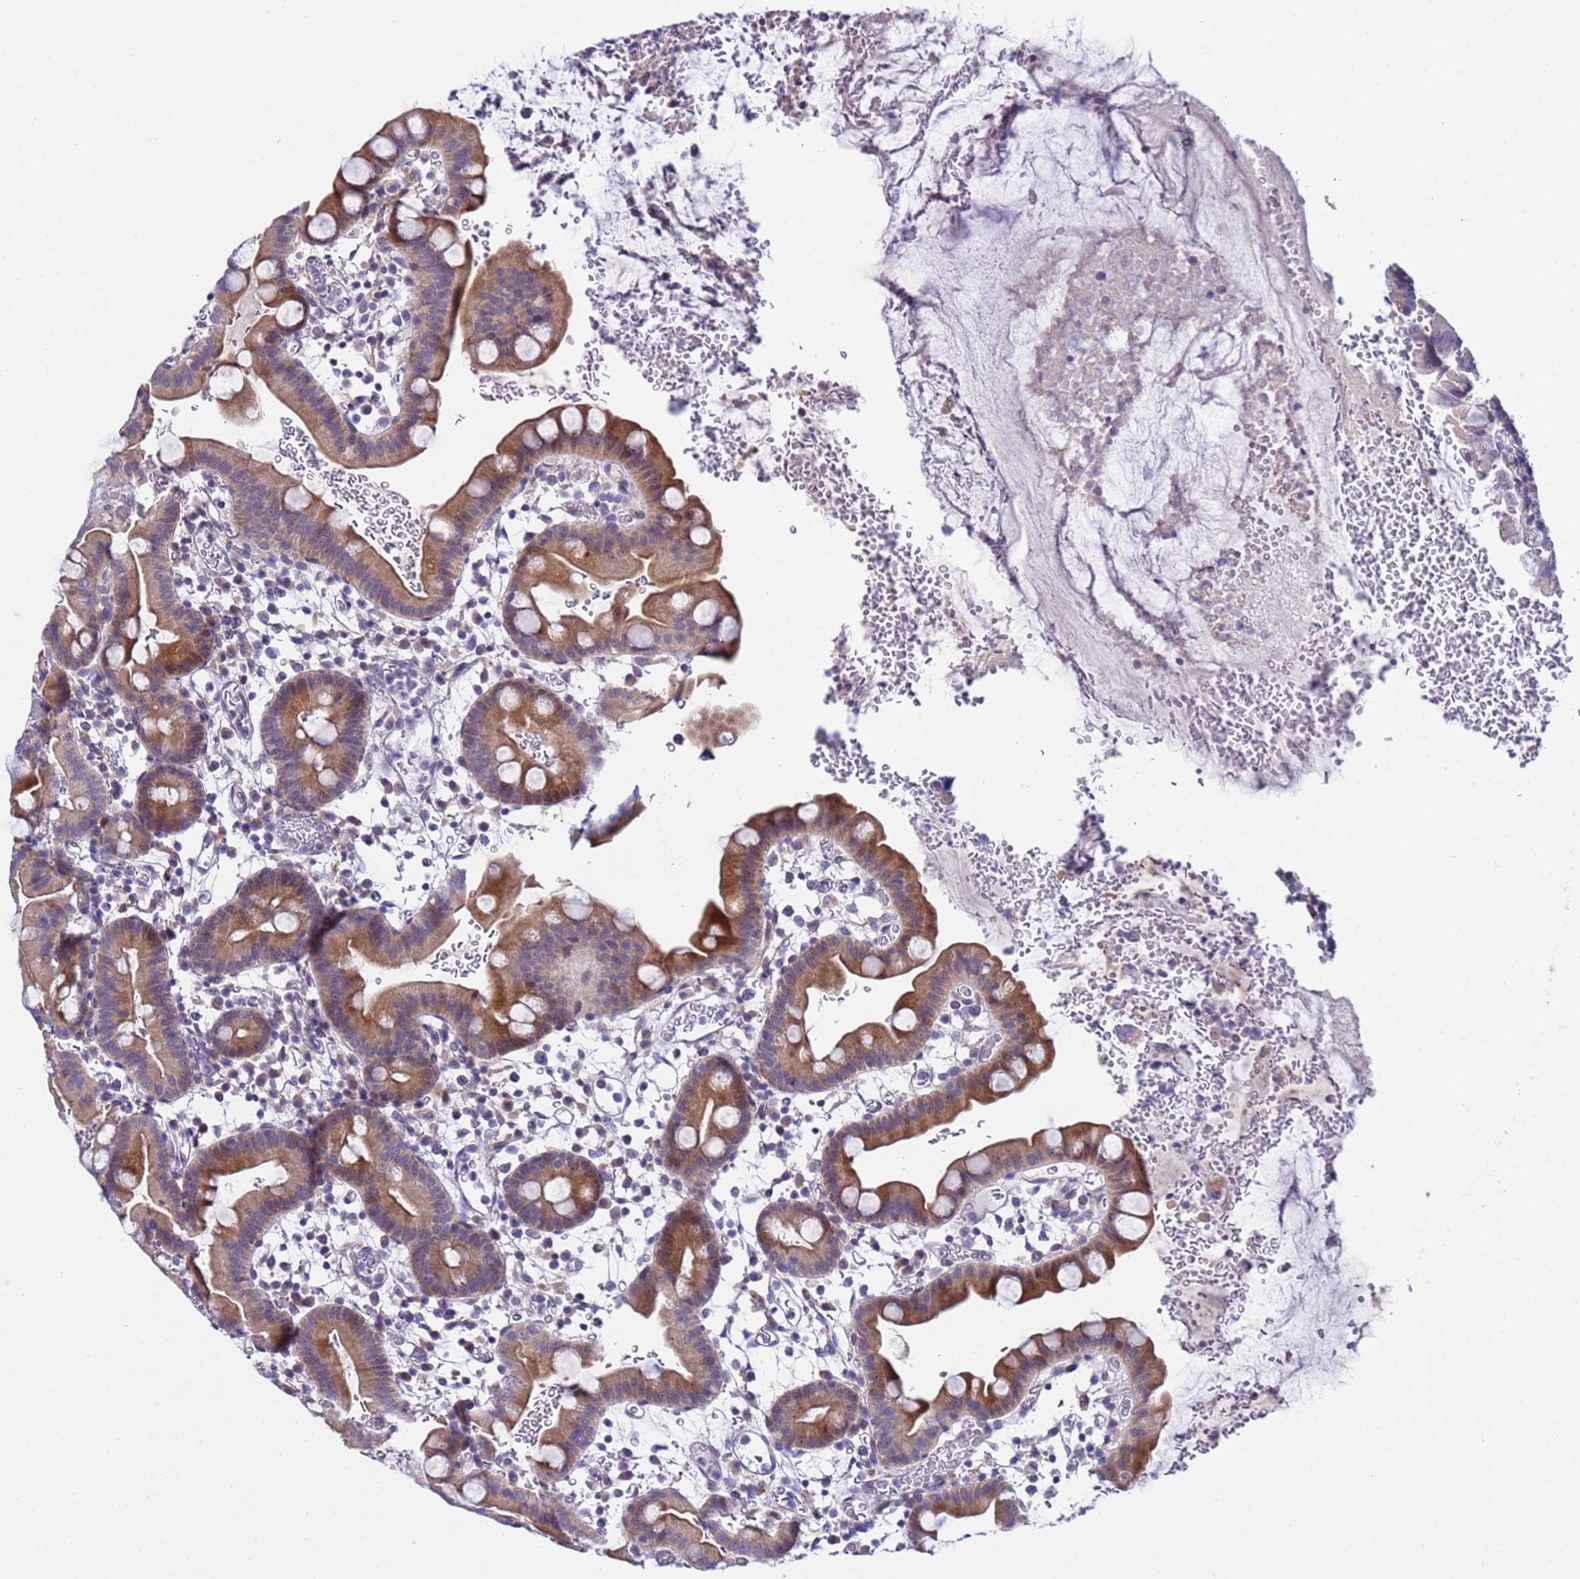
{"staining": {"intensity": "moderate", "quantity": ">75%", "location": "cytoplasmic/membranous"}, "tissue": "small intestine", "cell_type": "Glandular cells", "image_type": "normal", "snomed": [{"axis": "morphology", "description": "Normal tissue, NOS"}, {"axis": "topography", "description": "Stomach, upper"}, {"axis": "topography", "description": "Stomach, lower"}, {"axis": "topography", "description": "Small intestine"}], "caption": "Protein expression analysis of normal human small intestine reveals moderate cytoplasmic/membranous expression in about >75% of glandular cells. (DAB (3,3'-diaminobenzidine) IHC, brown staining for protein, blue staining for nuclei).", "gene": "IGSF11", "patient": {"sex": "male", "age": 68}}